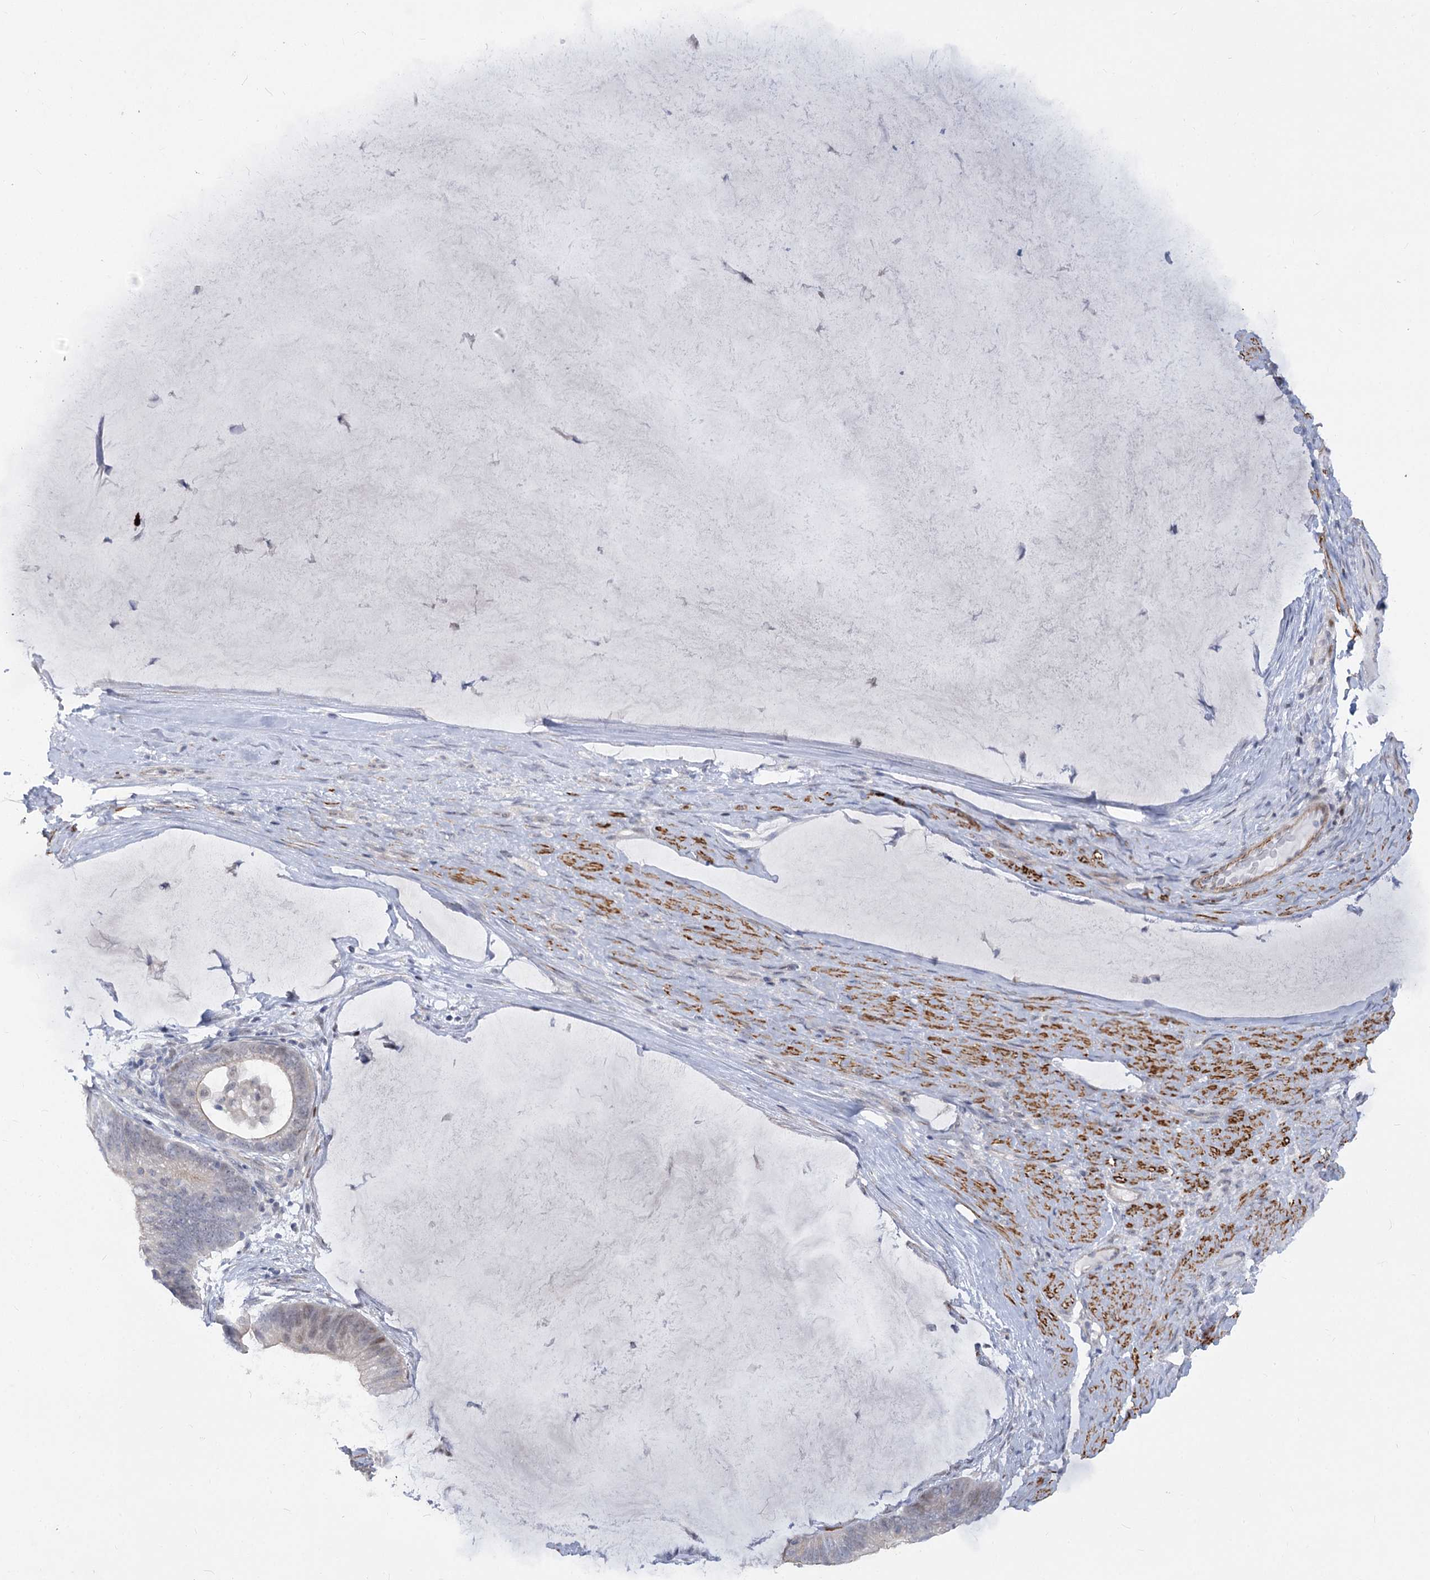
{"staining": {"intensity": "weak", "quantity": "<25%", "location": "nuclear"}, "tissue": "ovarian cancer", "cell_type": "Tumor cells", "image_type": "cancer", "snomed": [{"axis": "morphology", "description": "Cystadenocarcinoma, mucinous, NOS"}, {"axis": "topography", "description": "Ovary"}], "caption": "High power microscopy image of an immunohistochemistry photomicrograph of ovarian cancer (mucinous cystadenocarcinoma), revealing no significant expression in tumor cells.", "gene": "ARSI", "patient": {"sex": "female", "age": 61}}